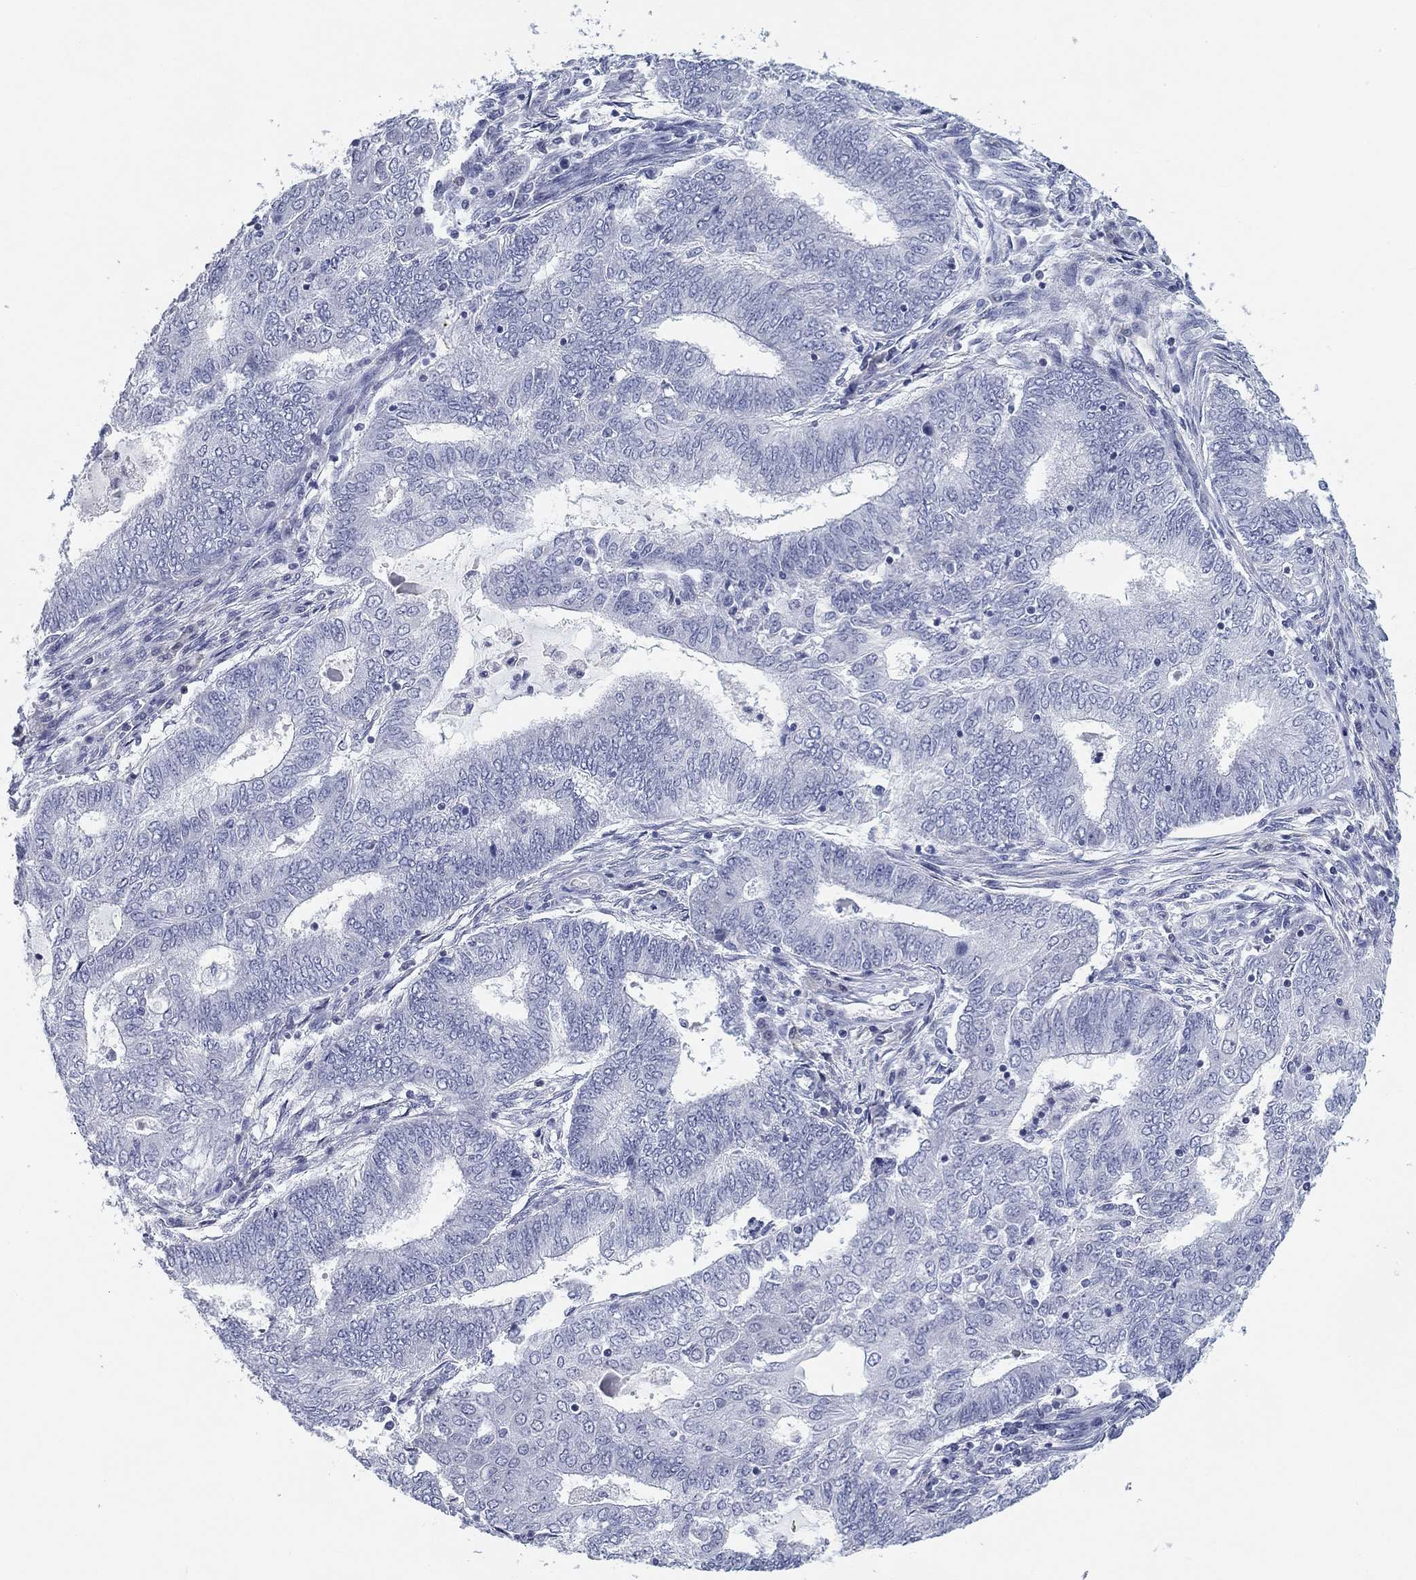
{"staining": {"intensity": "negative", "quantity": "none", "location": "none"}, "tissue": "endometrial cancer", "cell_type": "Tumor cells", "image_type": "cancer", "snomed": [{"axis": "morphology", "description": "Adenocarcinoma, NOS"}, {"axis": "topography", "description": "Endometrium"}], "caption": "This is a photomicrograph of immunohistochemistry (IHC) staining of adenocarcinoma (endometrial), which shows no expression in tumor cells.", "gene": "CD79B", "patient": {"sex": "female", "age": 62}}